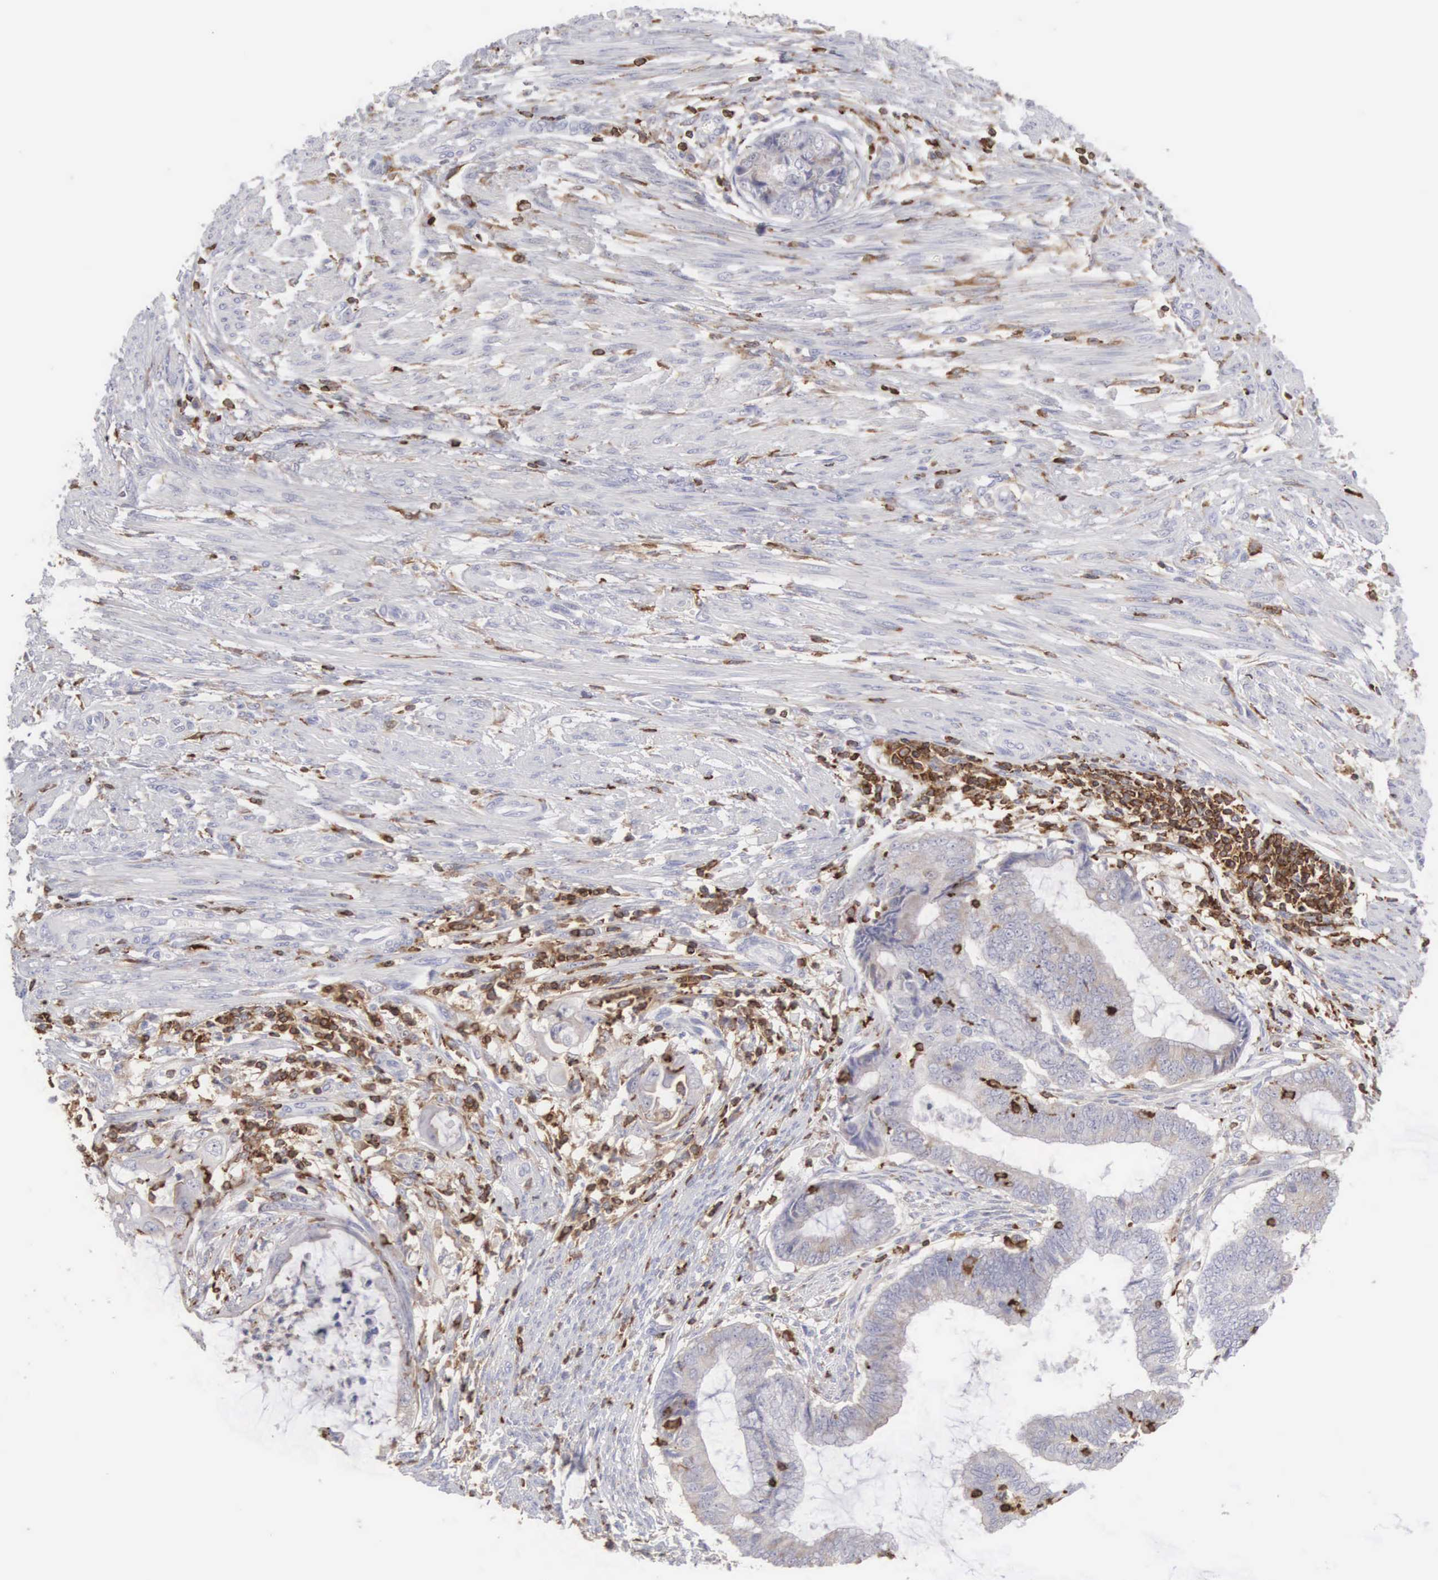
{"staining": {"intensity": "weak", "quantity": "25%-75%", "location": "cytoplasmic/membranous"}, "tissue": "endometrial cancer", "cell_type": "Tumor cells", "image_type": "cancer", "snomed": [{"axis": "morphology", "description": "Adenocarcinoma, NOS"}, {"axis": "topography", "description": "Endometrium"}], "caption": "A photomicrograph of endometrial adenocarcinoma stained for a protein demonstrates weak cytoplasmic/membranous brown staining in tumor cells.", "gene": "SH3BP1", "patient": {"sex": "female", "age": 63}}